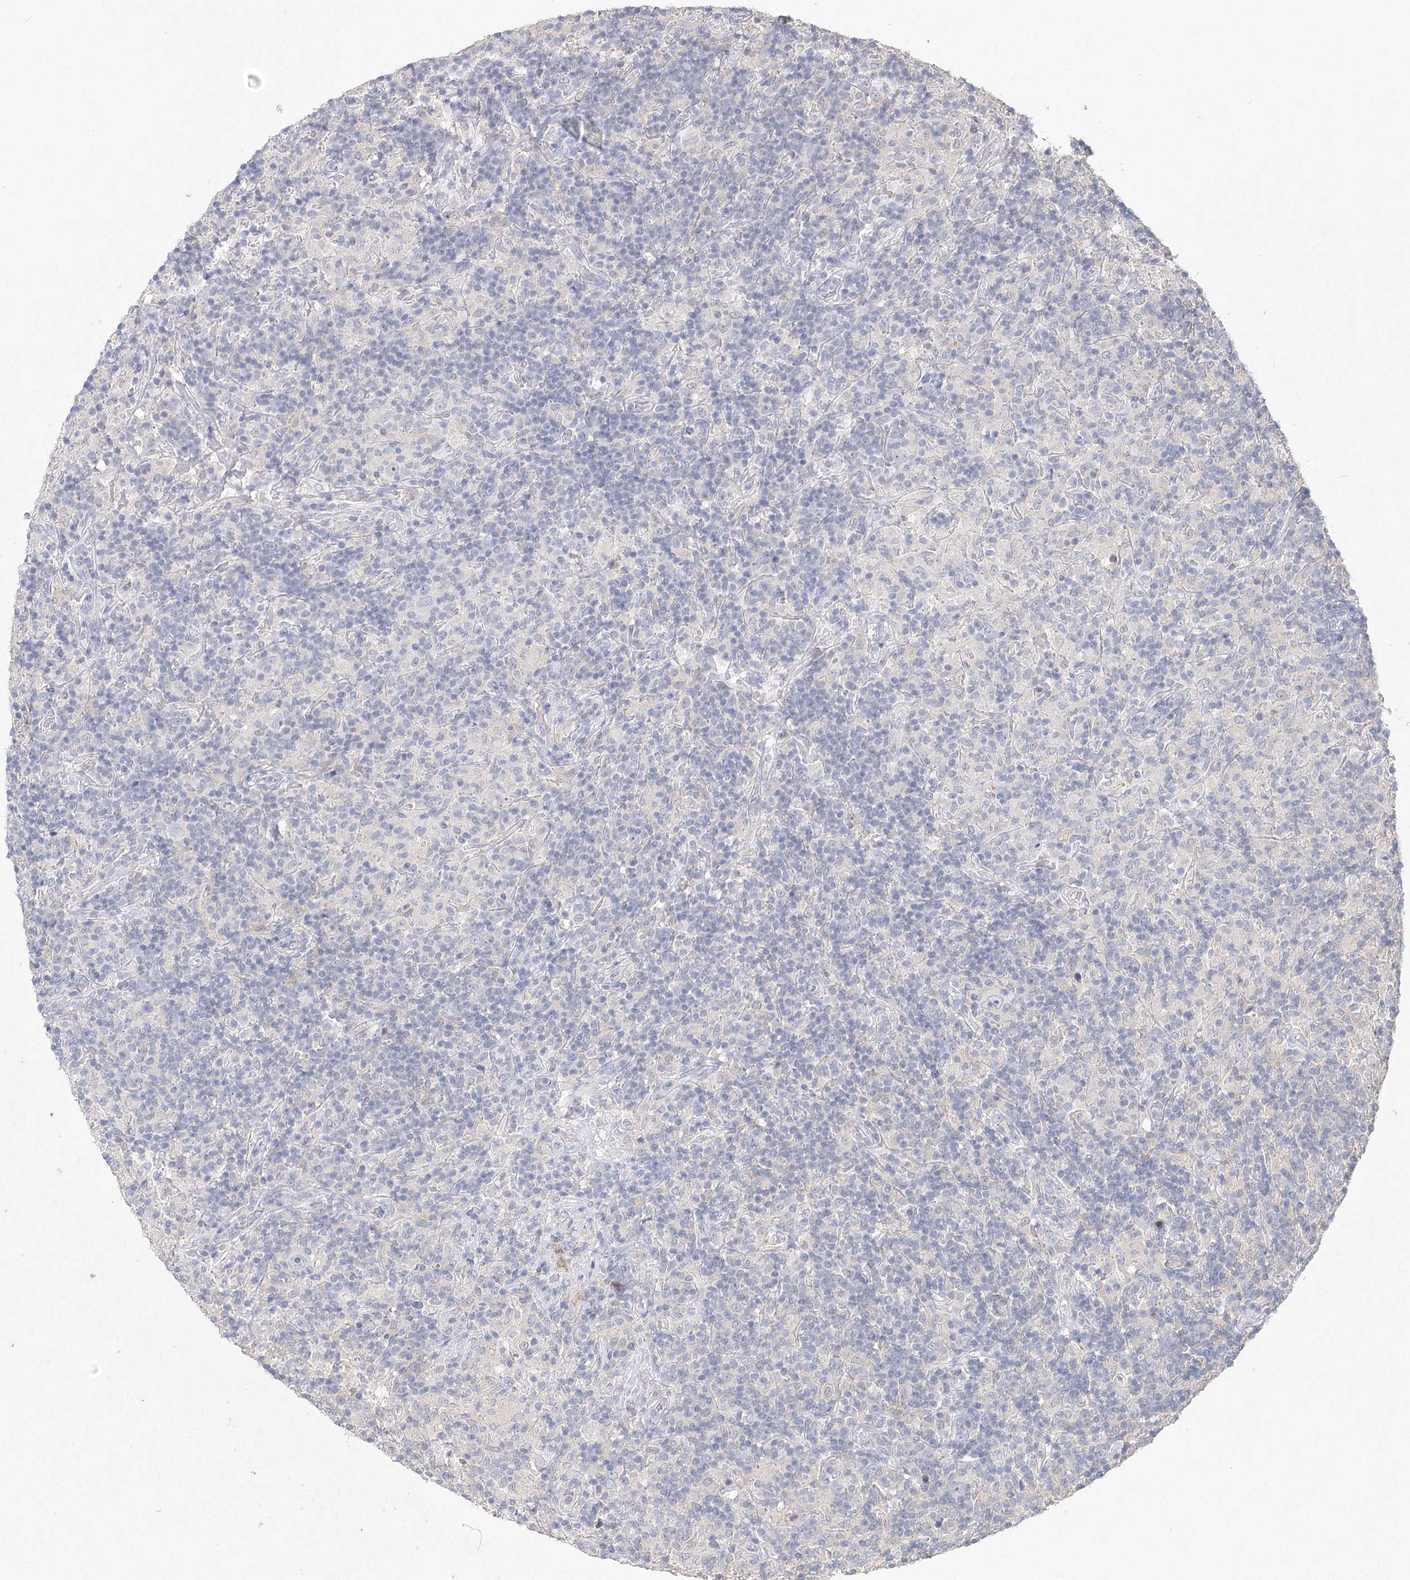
{"staining": {"intensity": "negative", "quantity": "none", "location": "none"}, "tissue": "lymphoma", "cell_type": "Tumor cells", "image_type": "cancer", "snomed": [{"axis": "morphology", "description": "Hodgkin's disease, NOS"}, {"axis": "topography", "description": "Lymph node"}], "caption": "IHC of Hodgkin's disease reveals no positivity in tumor cells. (Brightfield microscopy of DAB immunohistochemistry (IHC) at high magnification).", "gene": "ARSI", "patient": {"sex": "male", "age": 70}}